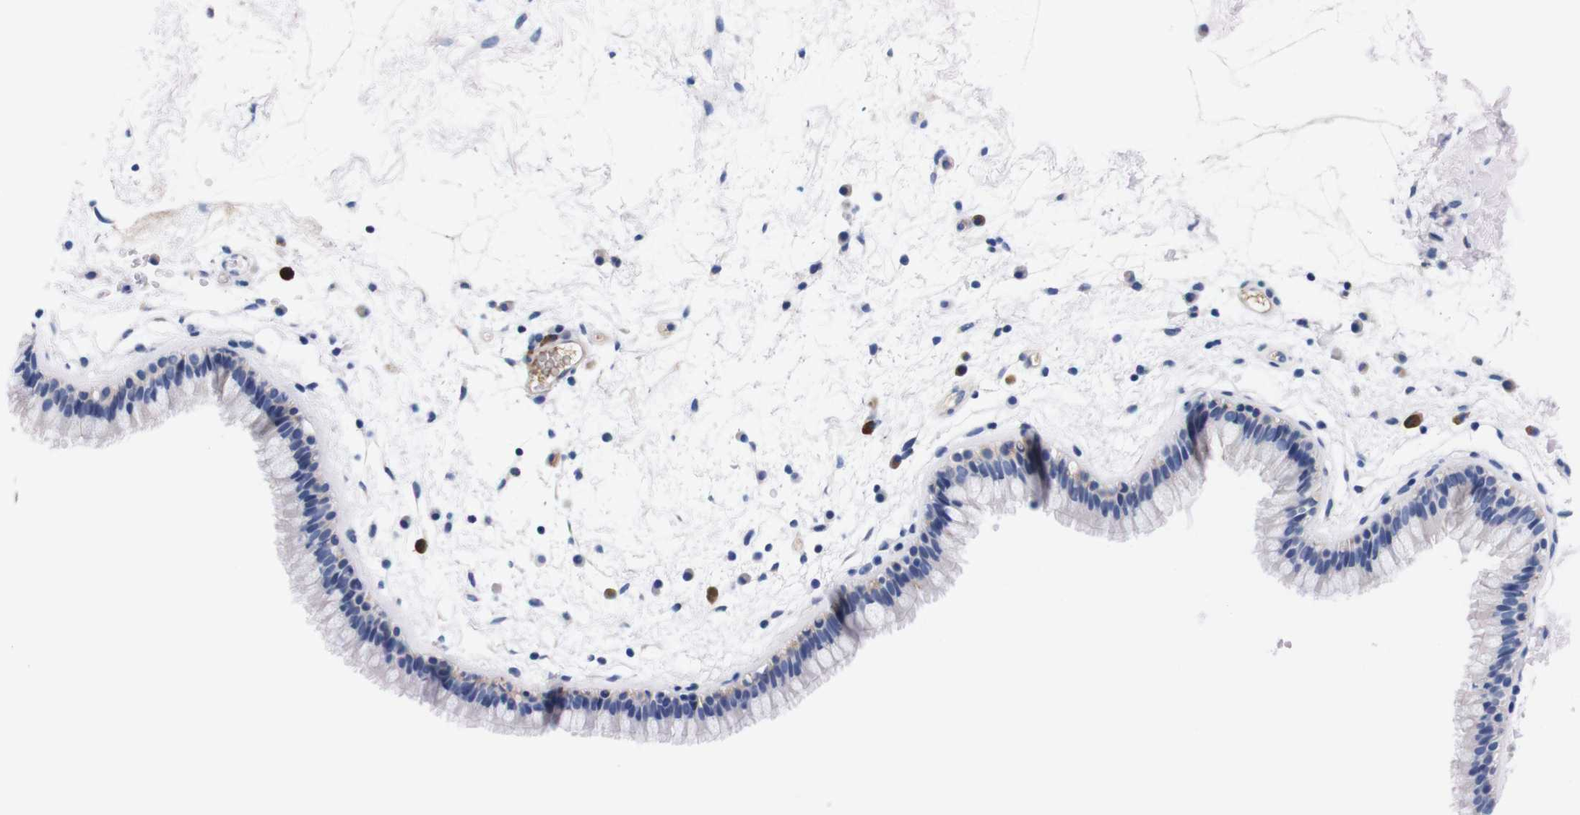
{"staining": {"intensity": "negative", "quantity": "none", "location": "none"}, "tissue": "nasopharynx", "cell_type": "Respiratory epithelial cells", "image_type": "normal", "snomed": [{"axis": "morphology", "description": "Normal tissue, NOS"}, {"axis": "morphology", "description": "Inflammation, NOS"}, {"axis": "topography", "description": "Nasopharynx"}], "caption": "IHC of benign nasopharynx exhibits no expression in respiratory epithelial cells.", "gene": "FAM210A", "patient": {"sex": "male", "age": 48}}